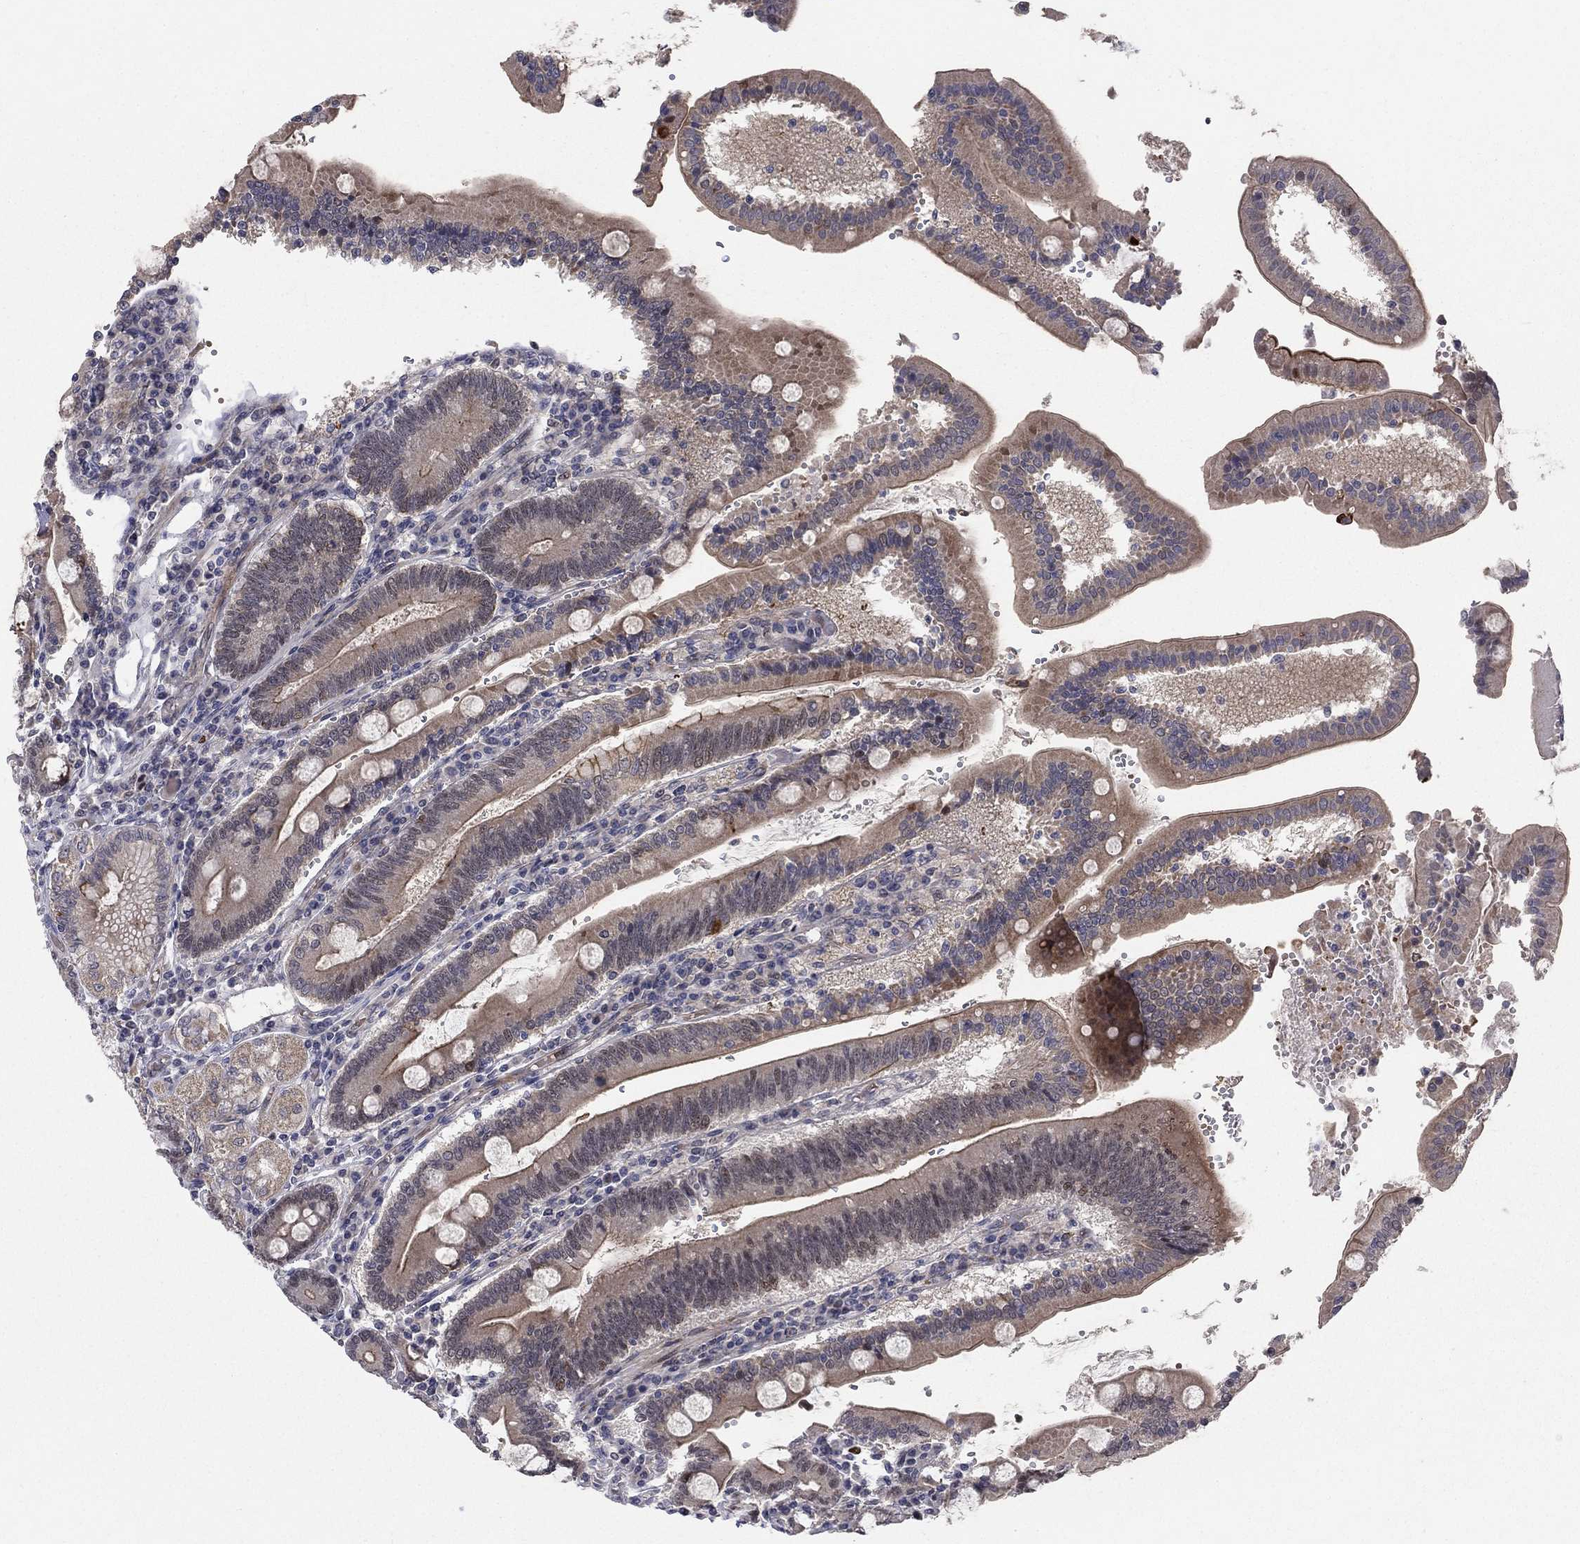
{"staining": {"intensity": "strong", "quantity": "25%-75%", "location": "cytoplasmic/membranous"}, "tissue": "duodenum", "cell_type": "Glandular cells", "image_type": "normal", "snomed": [{"axis": "morphology", "description": "Normal tissue, NOS"}, {"axis": "topography", "description": "Duodenum"}], "caption": "Glandular cells display strong cytoplasmic/membranous staining in approximately 25%-75% of cells in benign duodenum. The staining is performed using DAB brown chromogen to label protein expression. The nuclei are counter-stained blue using hematoxylin.", "gene": "BCL11A", "patient": {"sex": "female", "age": 62}}